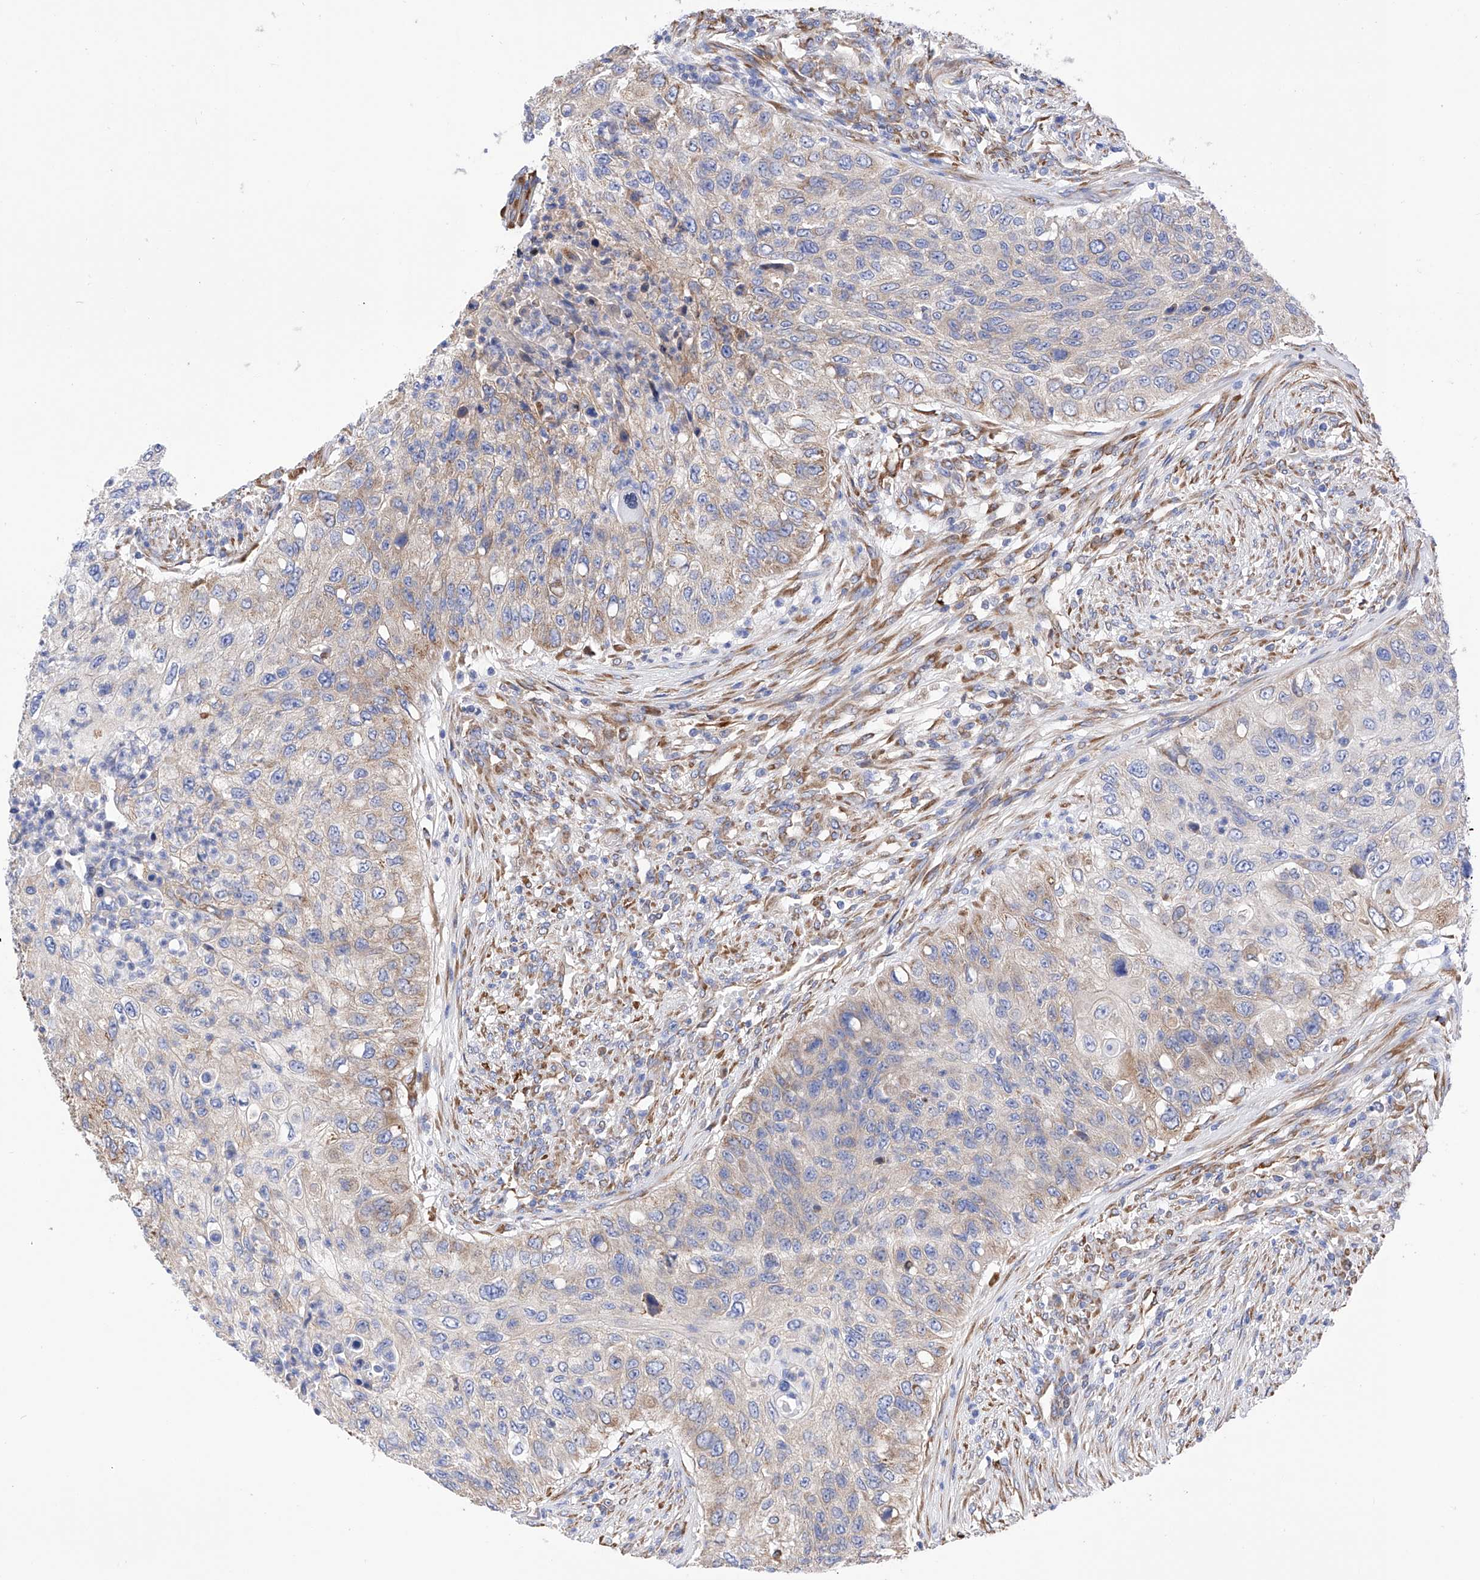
{"staining": {"intensity": "weak", "quantity": "25%-75%", "location": "cytoplasmic/membranous"}, "tissue": "urothelial cancer", "cell_type": "Tumor cells", "image_type": "cancer", "snomed": [{"axis": "morphology", "description": "Urothelial carcinoma, High grade"}, {"axis": "topography", "description": "Urinary bladder"}], "caption": "Tumor cells exhibit low levels of weak cytoplasmic/membranous expression in approximately 25%-75% of cells in urothelial carcinoma (high-grade).", "gene": "PDIA5", "patient": {"sex": "female", "age": 60}}